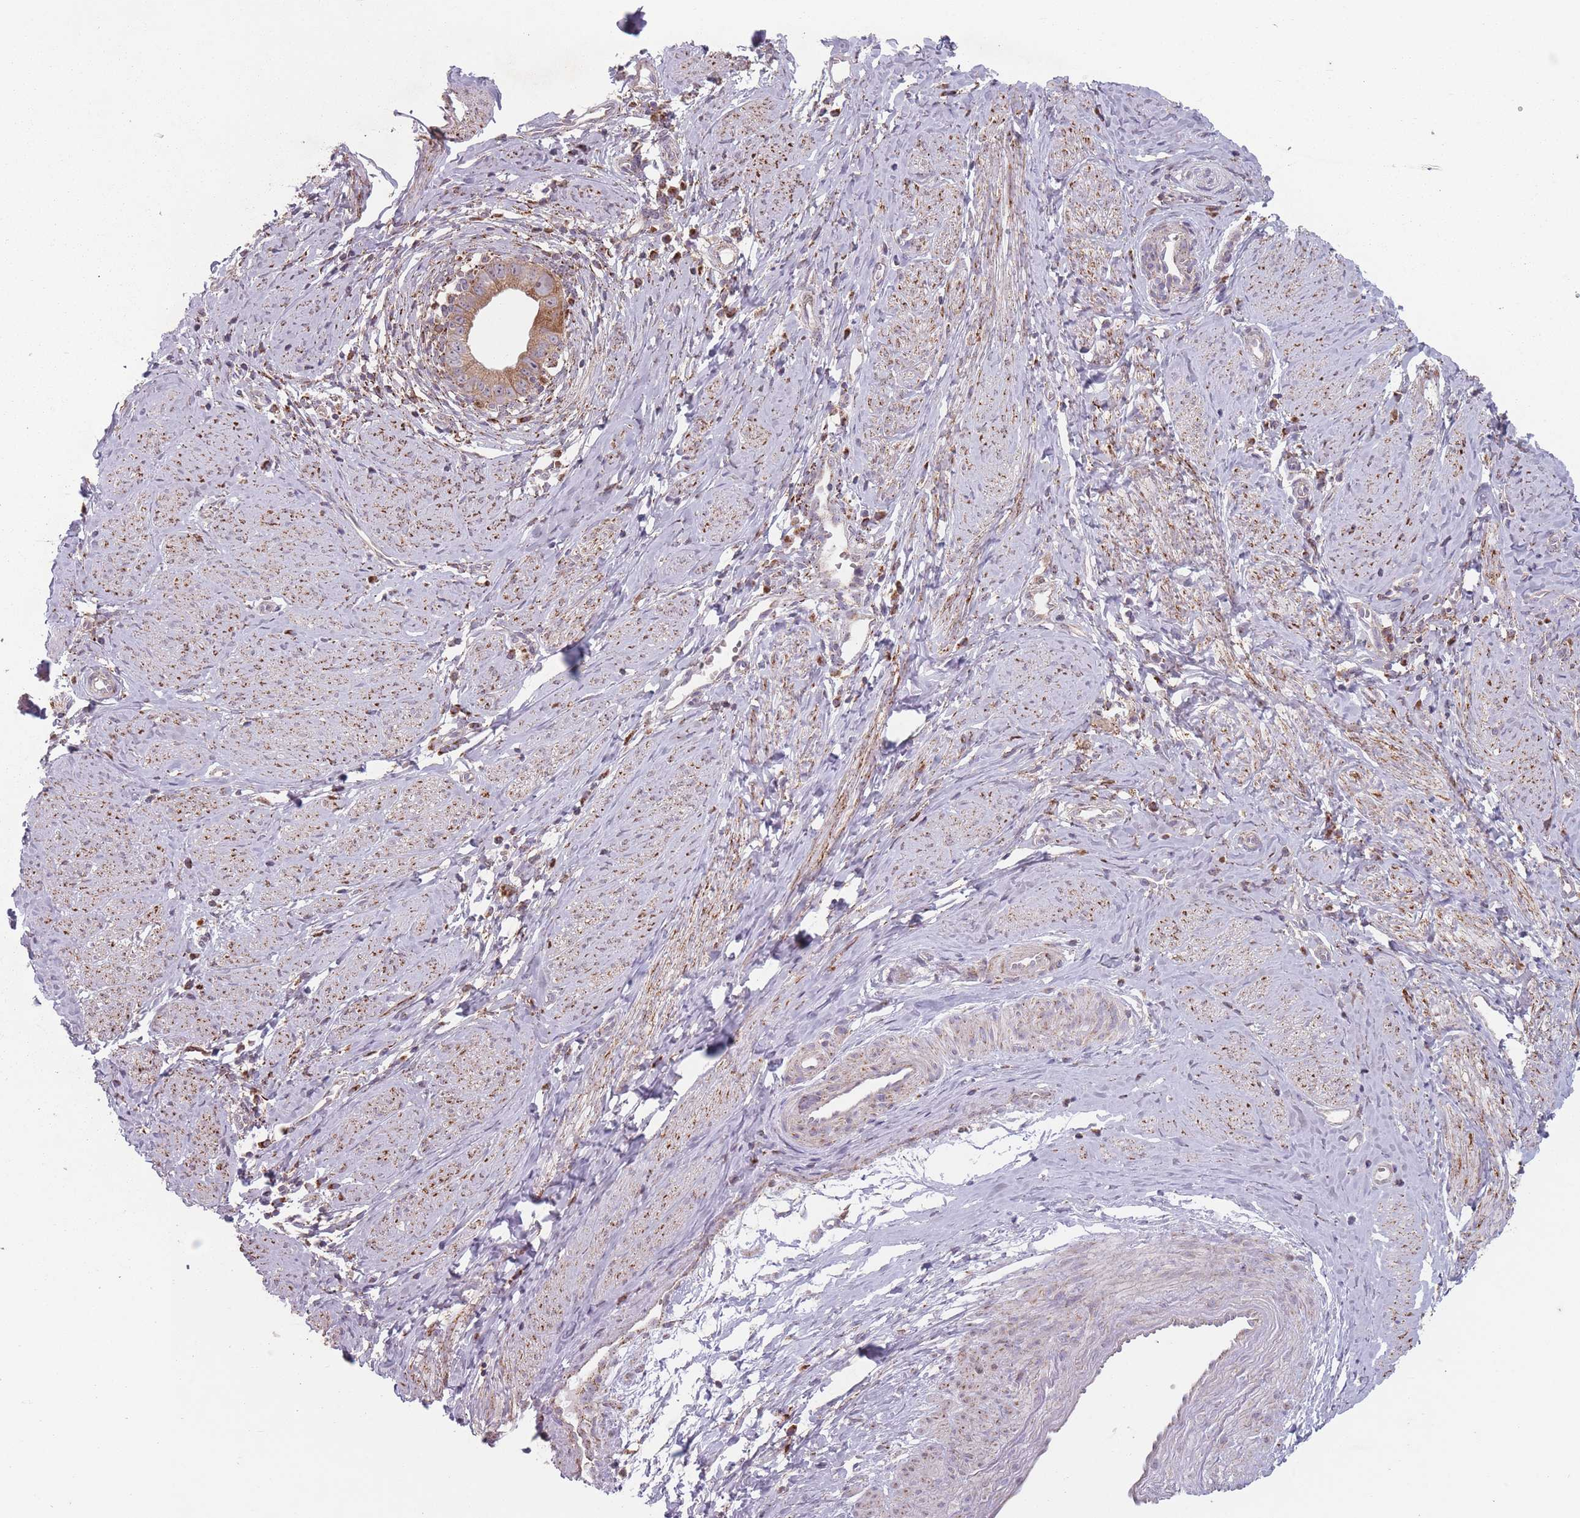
{"staining": {"intensity": "moderate", "quantity": ">75%", "location": "cytoplasmic/membranous"}, "tissue": "cervical cancer", "cell_type": "Tumor cells", "image_type": "cancer", "snomed": [{"axis": "morphology", "description": "Adenocarcinoma, NOS"}, {"axis": "topography", "description": "Cervix"}], "caption": "IHC of adenocarcinoma (cervical) demonstrates medium levels of moderate cytoplasmic/membranous staining in approximately >75% of tumor cells.", "gene": "OR10Q1", "patient": {"sex": "female", "age": 36}}